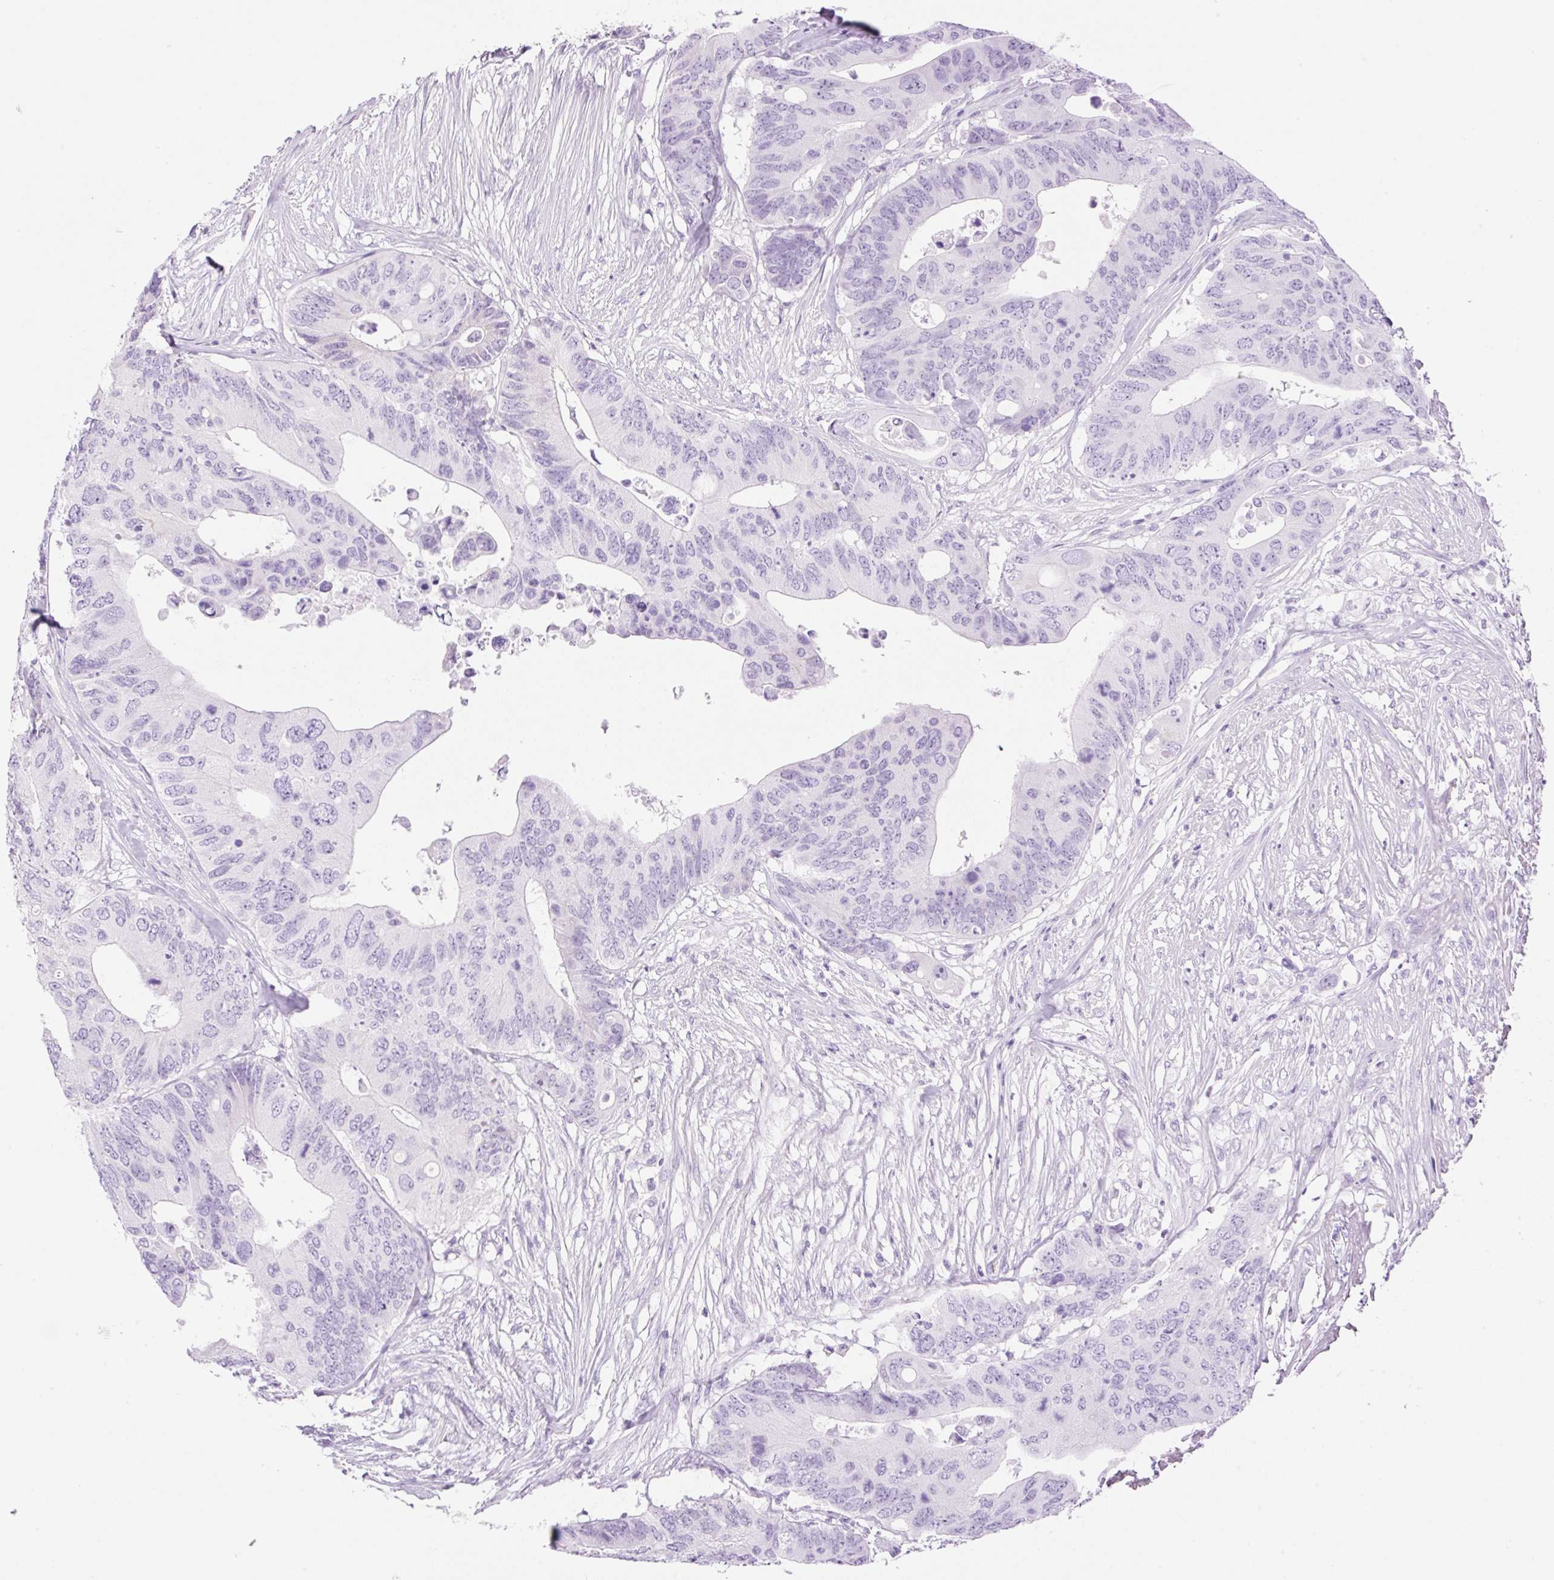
{"staining": {"intensity": "negative", "quantity": "none", "location": "none"}, "tissue": "colorectal cancer", "cell_type": "Tumor cells", "image_type": "cancer", "snomed": [{"axis": "morphology", "description": "Adenocarcinoma, NOS"}, {"axis": "topography", "description": "Colon"}], "caption": "A high-resolution photomicrograph shows IHC staining of colorectal cancer (adenocarcinoma), which displays no significant expression in tumor cells.", "gene": "PALM3", "patient": {"sex": "male", "age": 71}}